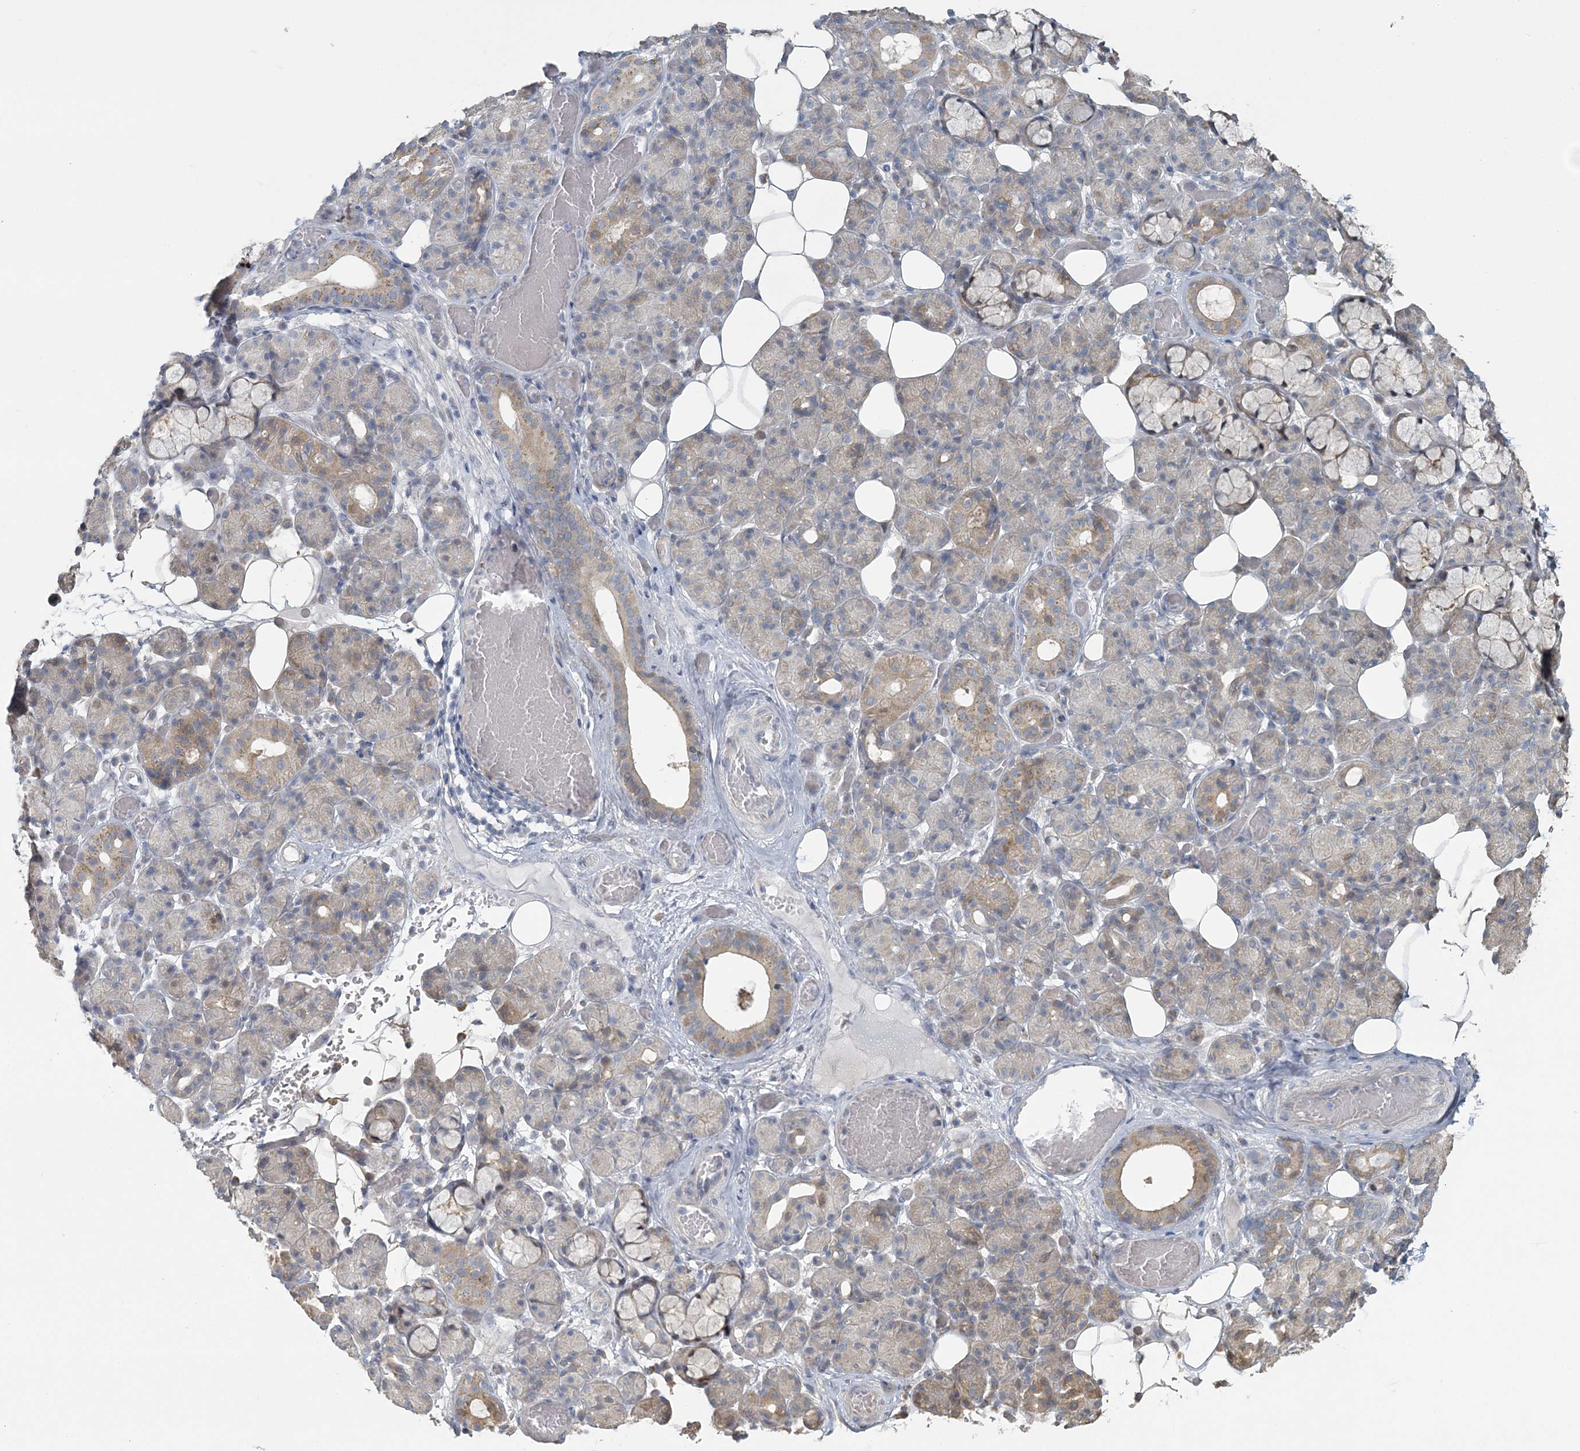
{"staining": {"intensity": "moderate", "quantity": "<25%", "location": "cytoplasmic/membranous"}, "tissue": "salivary gland", "cell_type": "Glandular cells", "image_type": "normal", "snomed": [{"axis": "morphology", "description": "Normal tissue, NOS"}, {"axis": "topography", "description": "Salivary gland"}], "caption": "Salivary gland stained with DAB (3,3'-diaminobenzidine) immunohistochemistry reveals low levels of moderate cytoplasmic/membranous expression in approximately <25% of glandular cells.", "gene": "CMBL", "patient": {"sex": "male", "age": 63}}